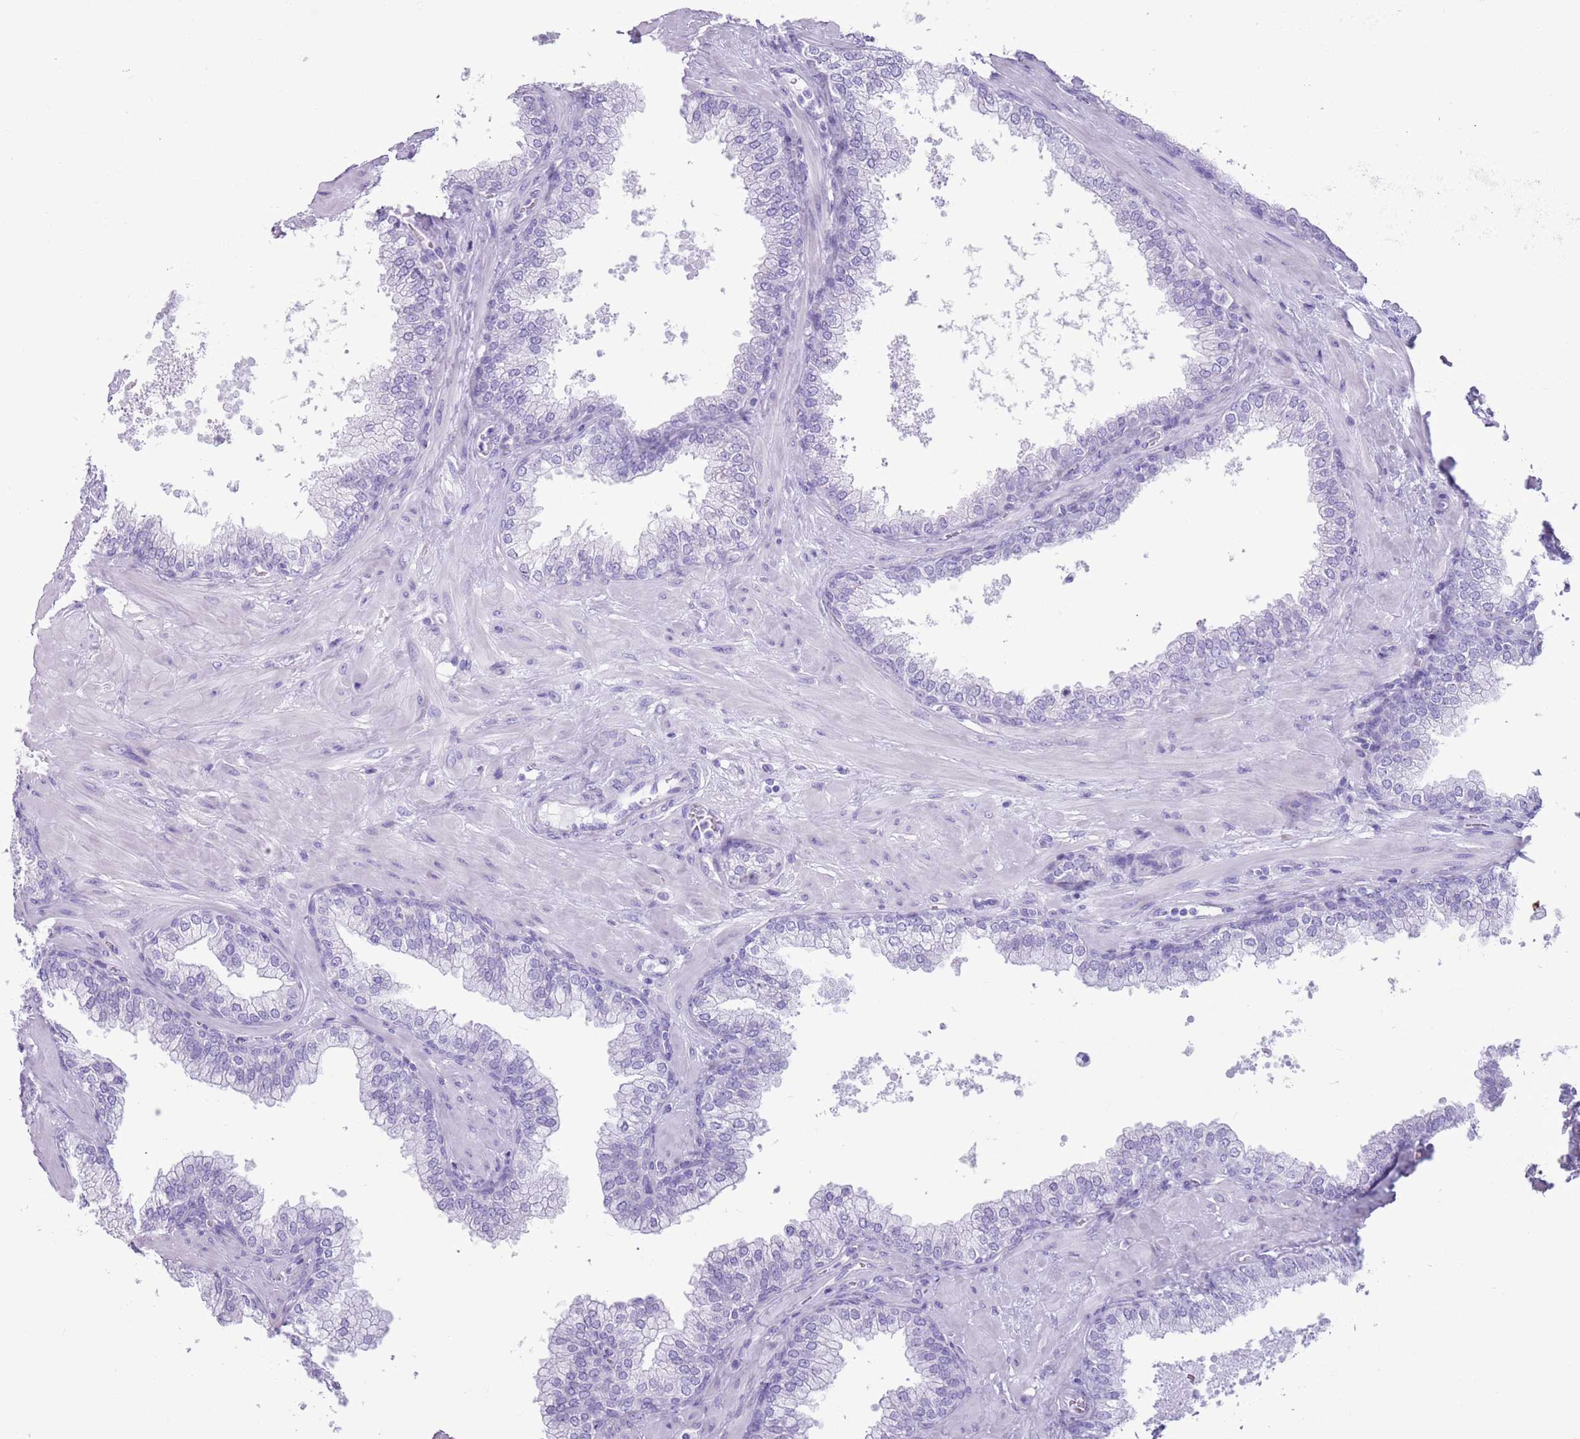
{"staining": {"intensity": "negative", "quantity": "none", "location": "none"}, "tissue": "prostate", "cell_type": "Glandular cells", "image_type": "normal", "snomed": [{"axis": "morphology", "description": "Normal tissue, NOS"}, {"axis": "topography", "description": "Prostate"}], "caption": "This is a histopathology image of IHC staining of normal prostate, which shows no staining in glandular cells.", "gene": "ENSG00000263020", "patient": {"sex": "male", "age": 60}}